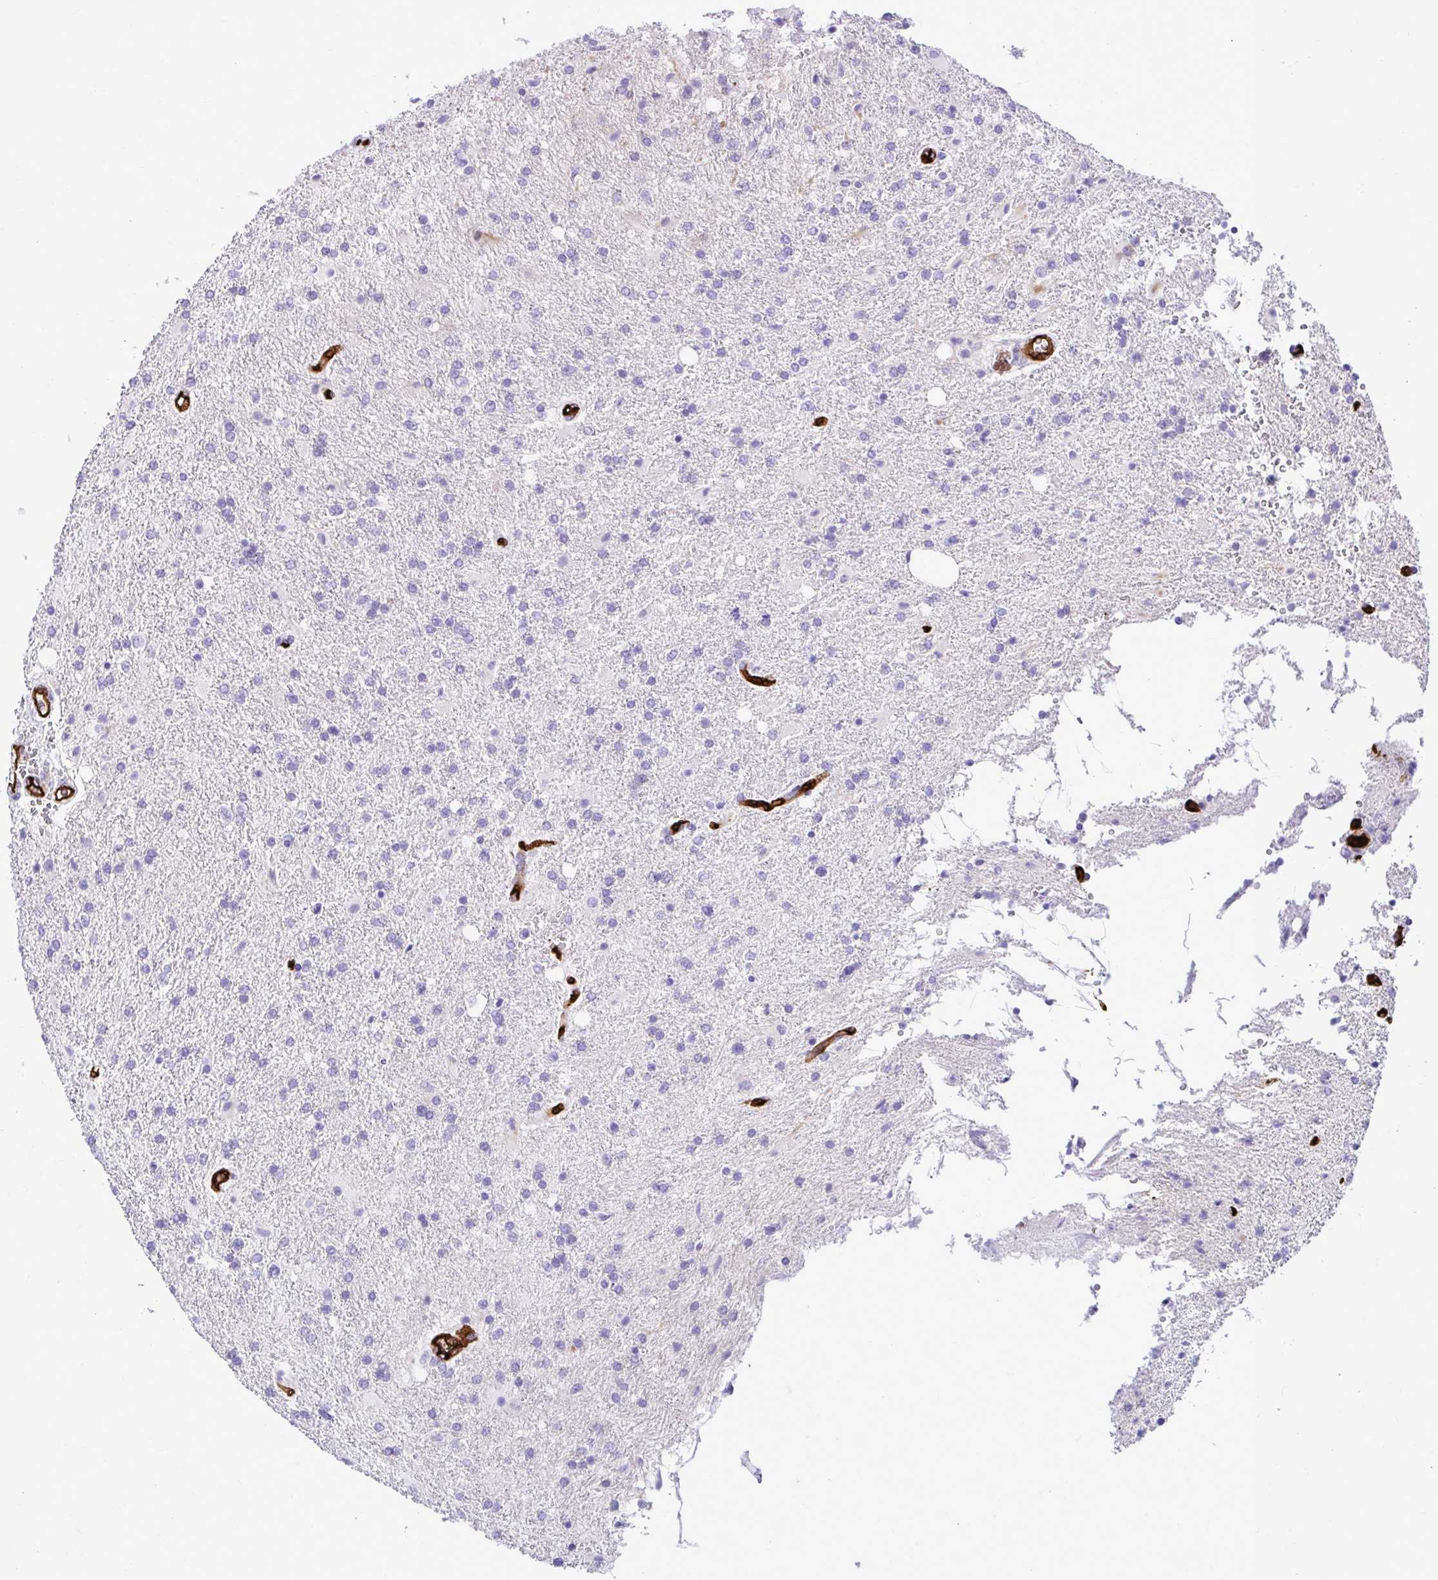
{"staining": {"intensity": "negative", "quantity": "none", "location": "none"}, "tissue": "glioma", "cell_type": "Tumor cells", "image_type": "cancer", "snomed": [{"axis": "morphology", "description": "Glioma, malignant, High grade"}, {"axis": "topography", "description": "Brain"}], "caption": "The immunohistochemistry (IHC) micrograph has no significant expression in tumor cells of glioma tissue. The staining is performed using DAB brown chromogen with nuclei counter-stained in using hematoxylin.", "gene": "ABCG2", "patient": {"sex": "male", "age": 56}}